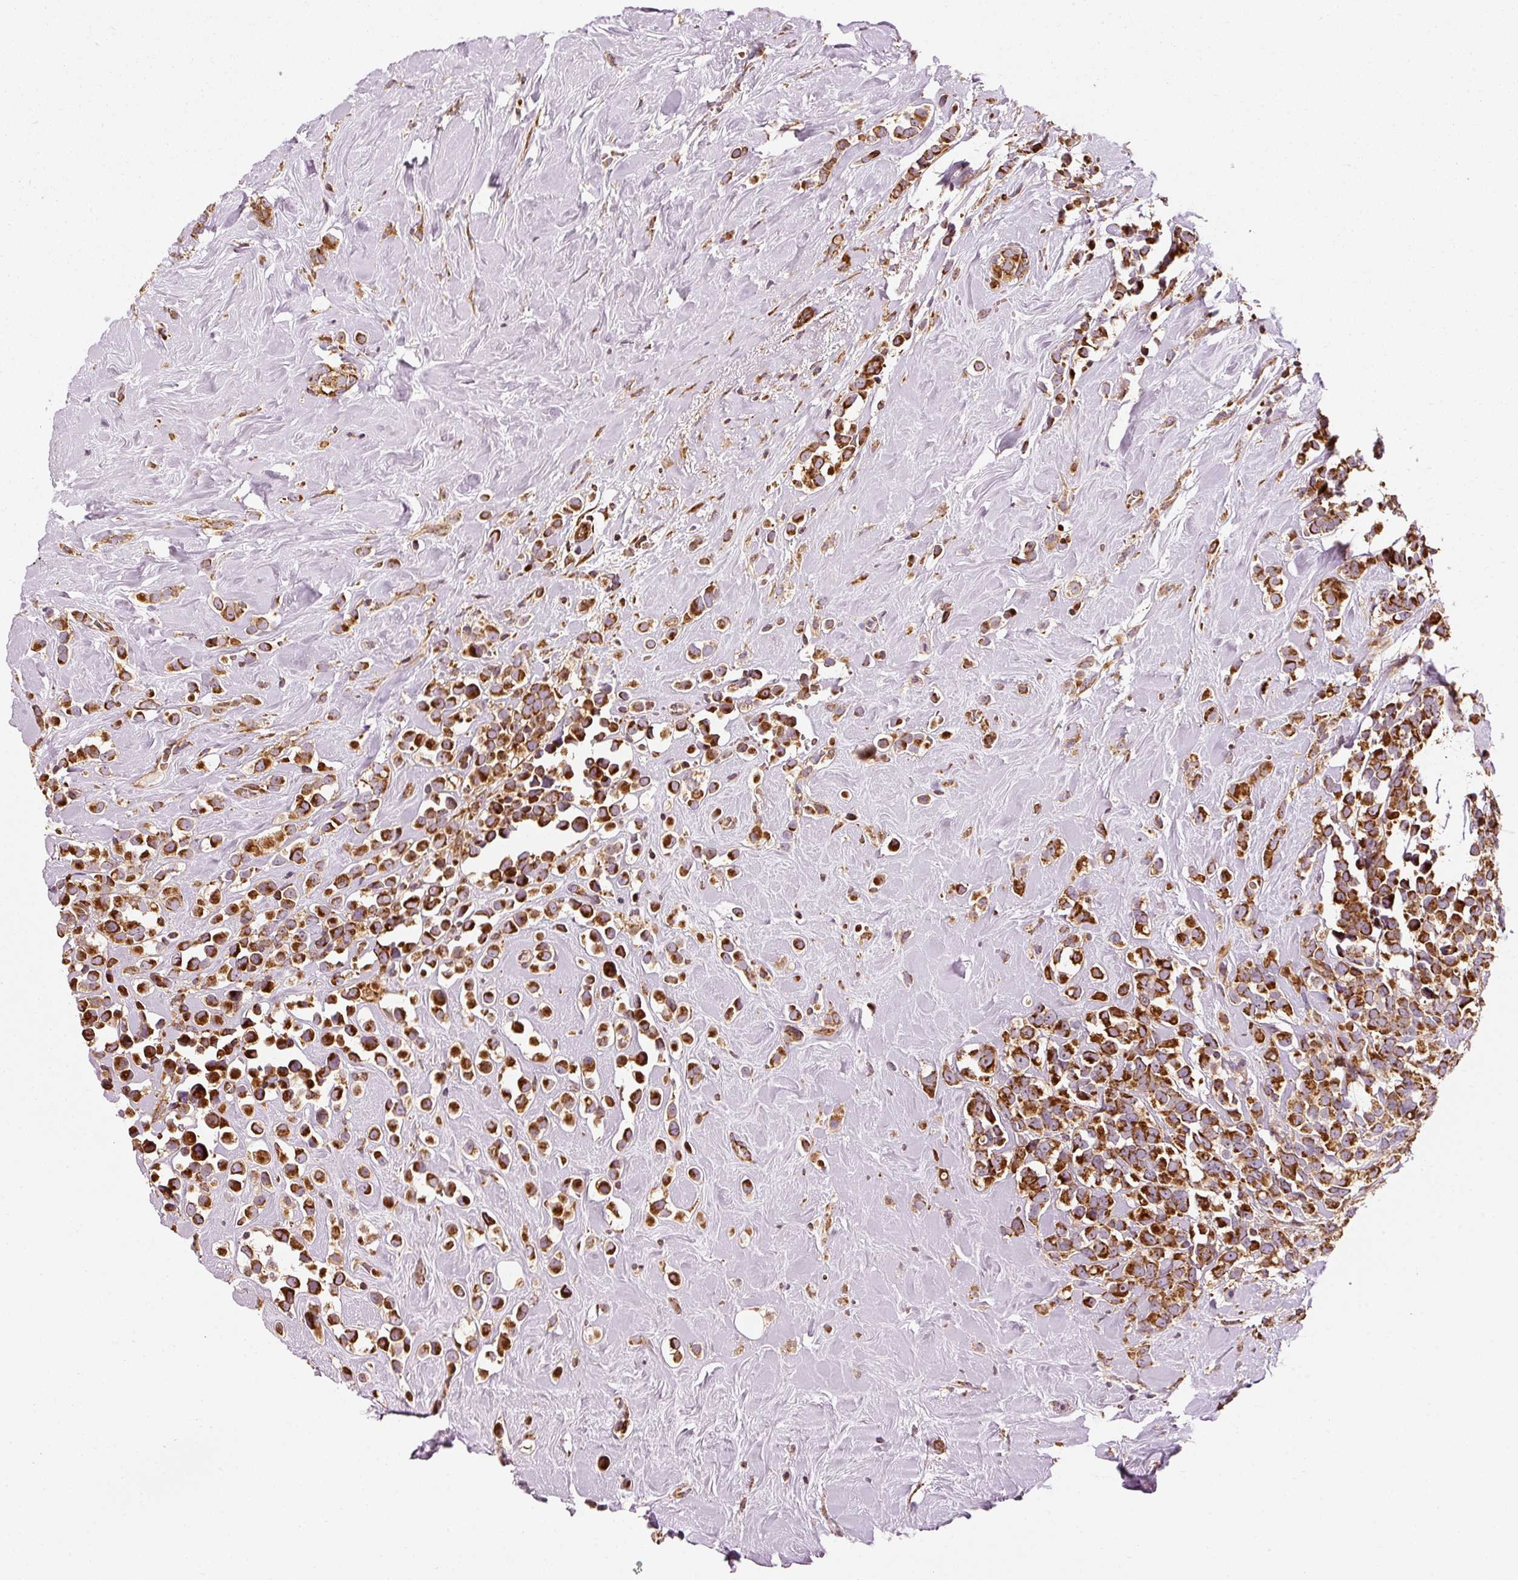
{"staining": {"intensity": "strong", "quantity": ">75%", "location": "cytoplasmic/membranous"}, "tissue": "breast cancer", "cell_type": "Tumor cells", "image_type": "cancer", "snomed": [{"axis": "morphology", "description": "Duct carcinoma"}, {"axis": "topography", "description": "Breast"}], "caption": "Protein analysis of breast cancer tissue exhibits strong cytoplasmic/membranous staining in about >75% of tumor cells.", "gene": "ISCU", "patient": {"sex": "female", "age": 80}}